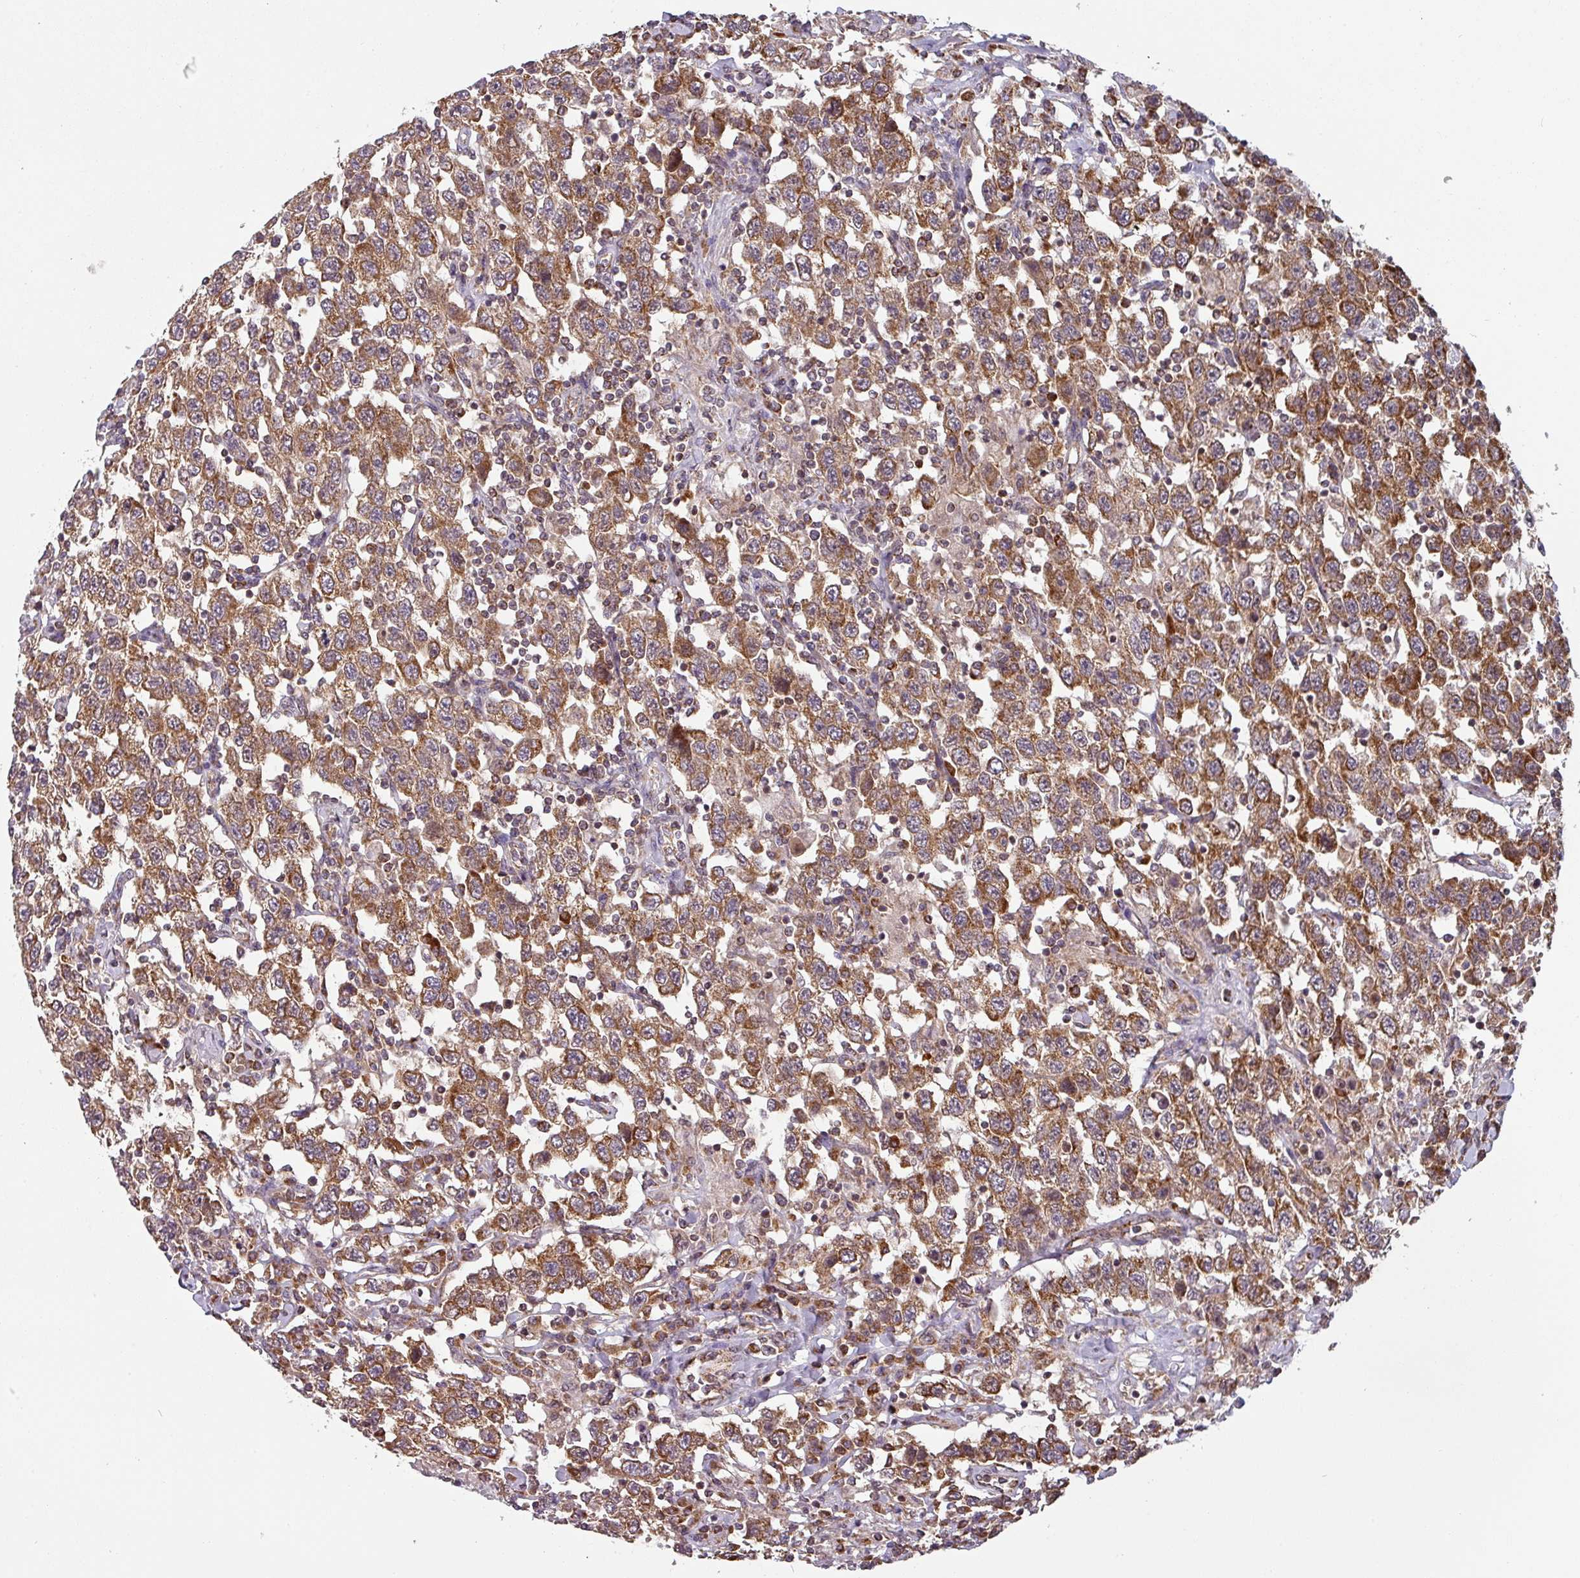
{"staining": {"intensity": "strong", "quantity": ">75%", "location": "cytoplasmic/membranous"}, "tissue": "testis cancer", "cell_type": "Tumor cells", "image_type": "cancer", "snomed": [{"axis": "morphology", "description": "Seminoma, NOS"}, {"axis": "topography", "description": "Testis"}], "caption": "Immunohistochemical staining of testis seminoma shows strong cytoplasmic/membranous protein expression in approximately >75% of tumor cells.", "gene": "MRPS16", "patient": {"sex": "male", "age": 41}}